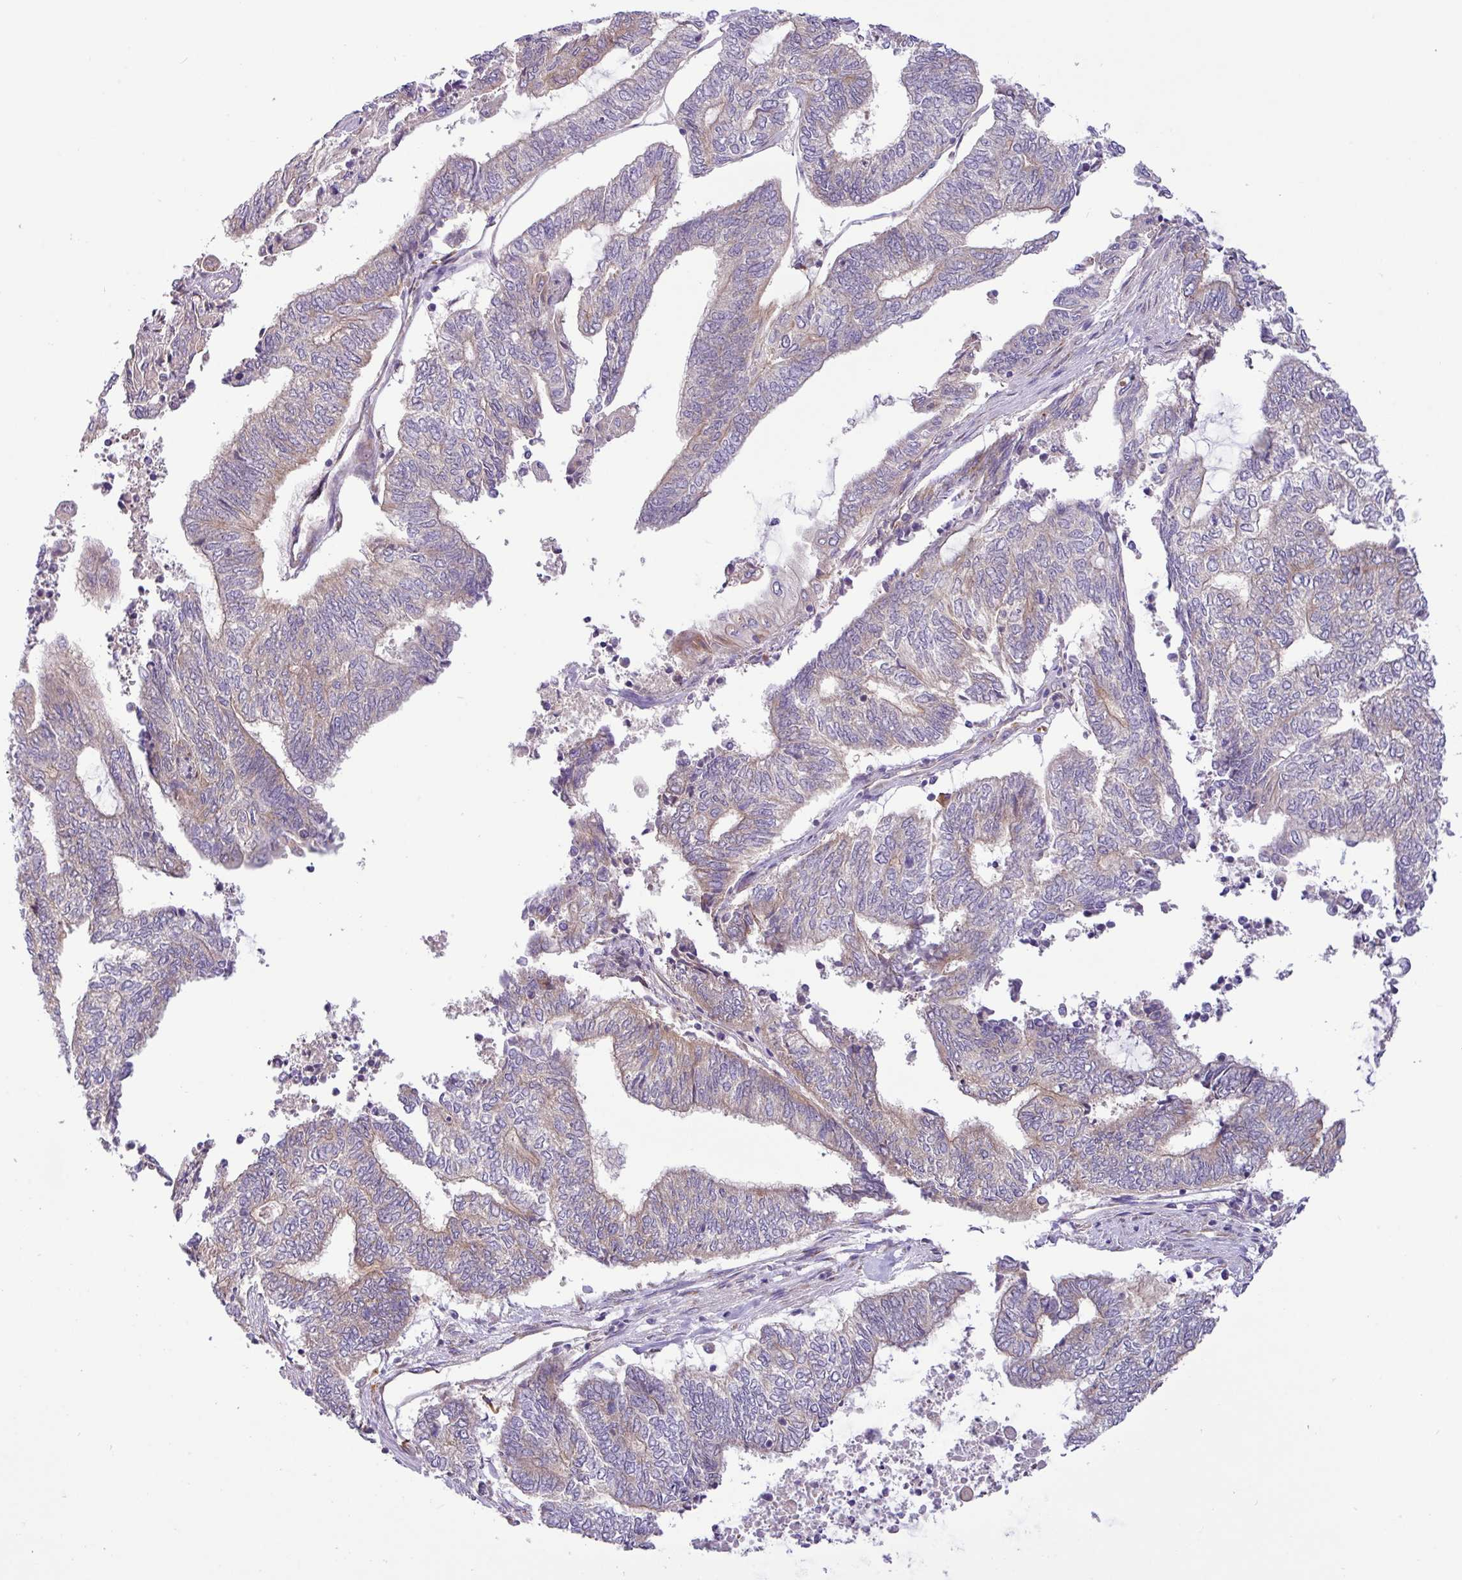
{"staining": {"intensity": "weak", "quantity": "25%-75%", "location": "cytoplasmic/membranous"}, "tissue": "endometrial cancer", "cell_type": "Tumor cells", "image_type": "cancer", "snomed": [{"axis": "morphology", "description": "Adenocarcinoma, NOS"}, {"axis": "topography", "description": "Uterus"}, {"axis": "topography", "description": "Endometrium"}], "caption": "Endometrial cancer (adenocarcinoma) stained for a protein demonstrates weak cytoplasmic/membranous positivity in tumor cells.", "gene": "RAB19", "patient": {"sex": "female", "age": 70}}